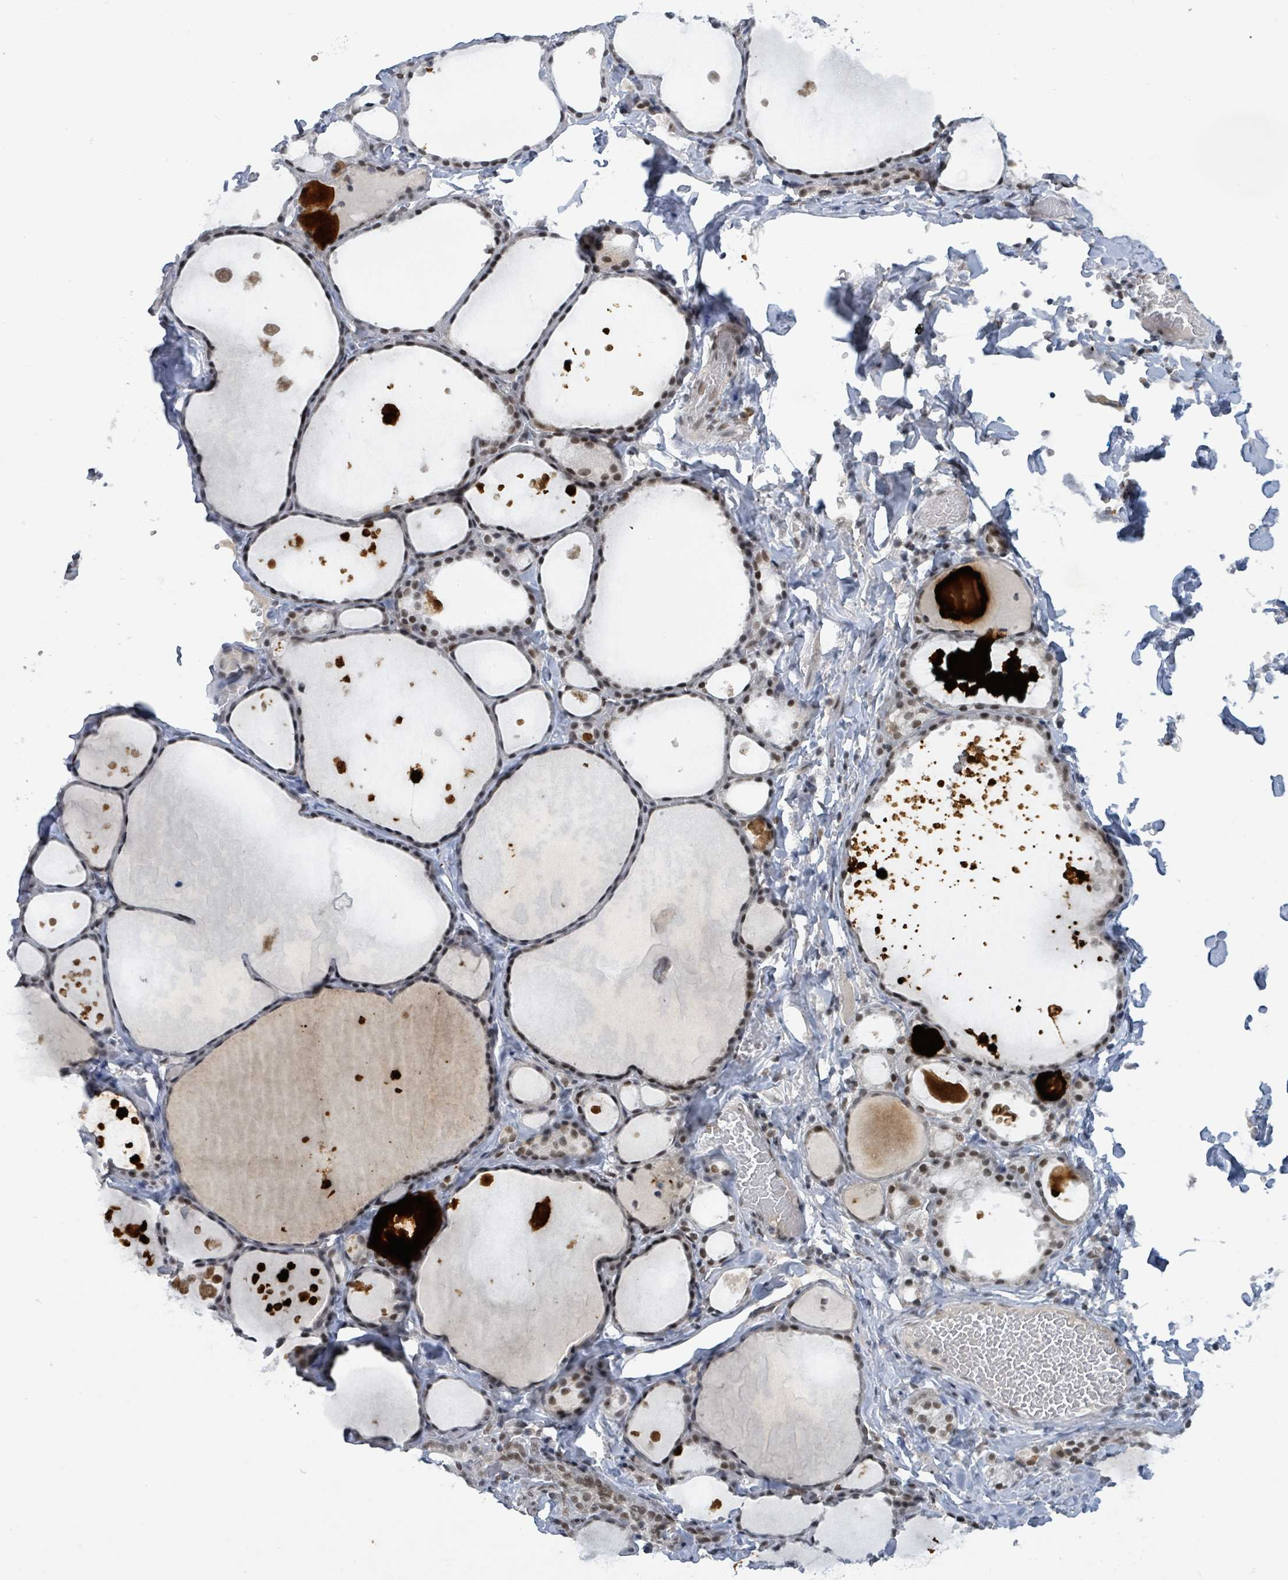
{"staining": {"intensity": "weak", "quantity": "25%-75%", "location": "cytoplasmic/membranous,nuclear"}, "tissue": "thyroid gland", "cell_type": "Glandular cells", "image_type": "normal", "snomed": [{"axis": "morphology", "description": "Normal tissue, NOS"}, {"axis": "topography", "description": "Thyroid gland"}], "caption": "An immunohistochemistry (IHC) photomicrograph of benign tissue is shown. Protein staining in brown highlights weak cytoplasmic/membranous,nuclear positivity in thyroid gland within glandular cells. (DAB (3,3'-diaminobenzidine) IHC with brightfield microscopy, high magnification).", "gene": "BANP", "patient": {"sex": "male", "age": 56}}